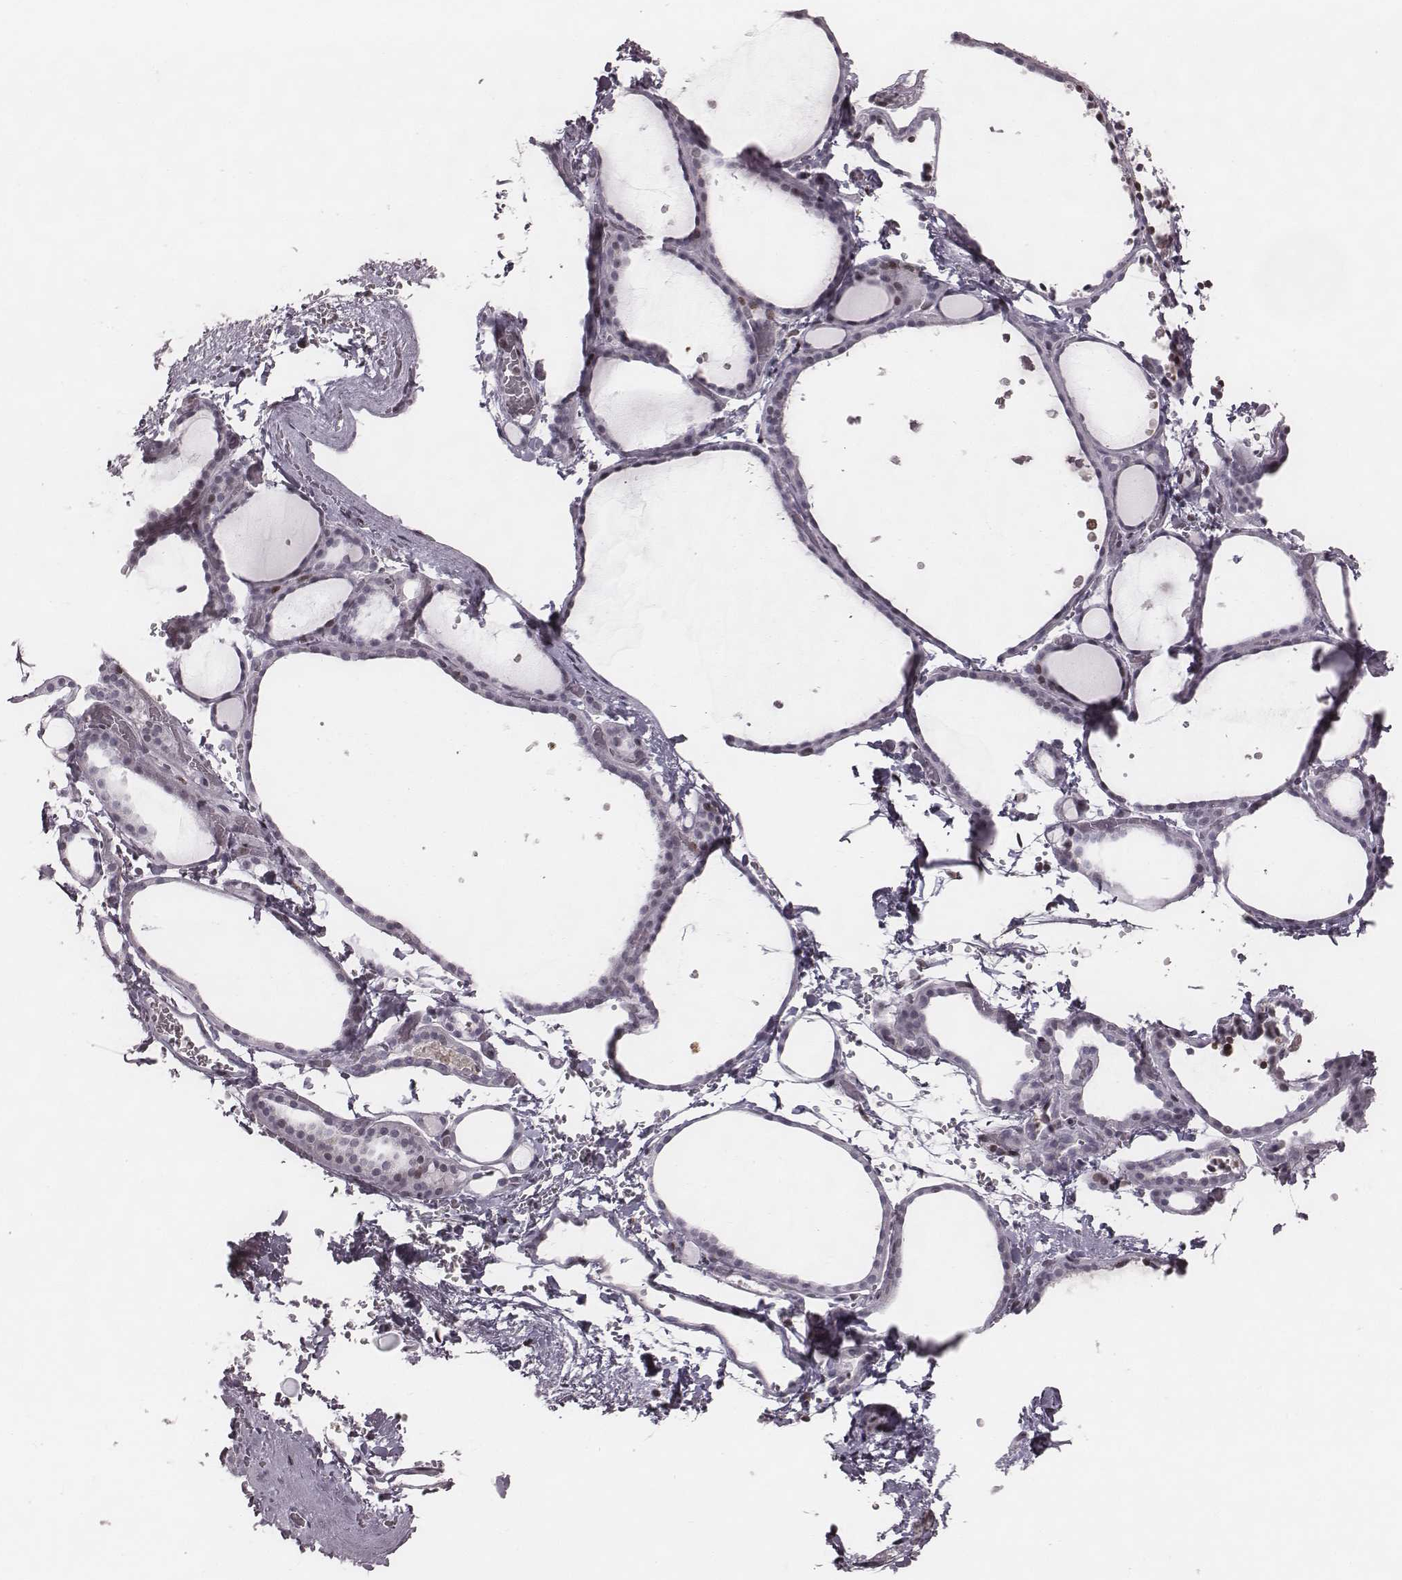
{"staining": {"intensity": "negative", "quantity": "none", "location": "none"}, "tissue": "thyroid gland", "cell_type": "Glandular cells", "image_type": "normal", "snomed": [{"axis": "morphology", "description": "Normal tissue, NOS"}, {"axis": "topography", "description": "Thyroid gland"}], "caption": "Human thyroid gland stained for a protein using immunohistochemistry (IHC) shows no positivity in glandular cells.", "gene": "NDC1", "patient": {"sex": "female", "age": 36}}